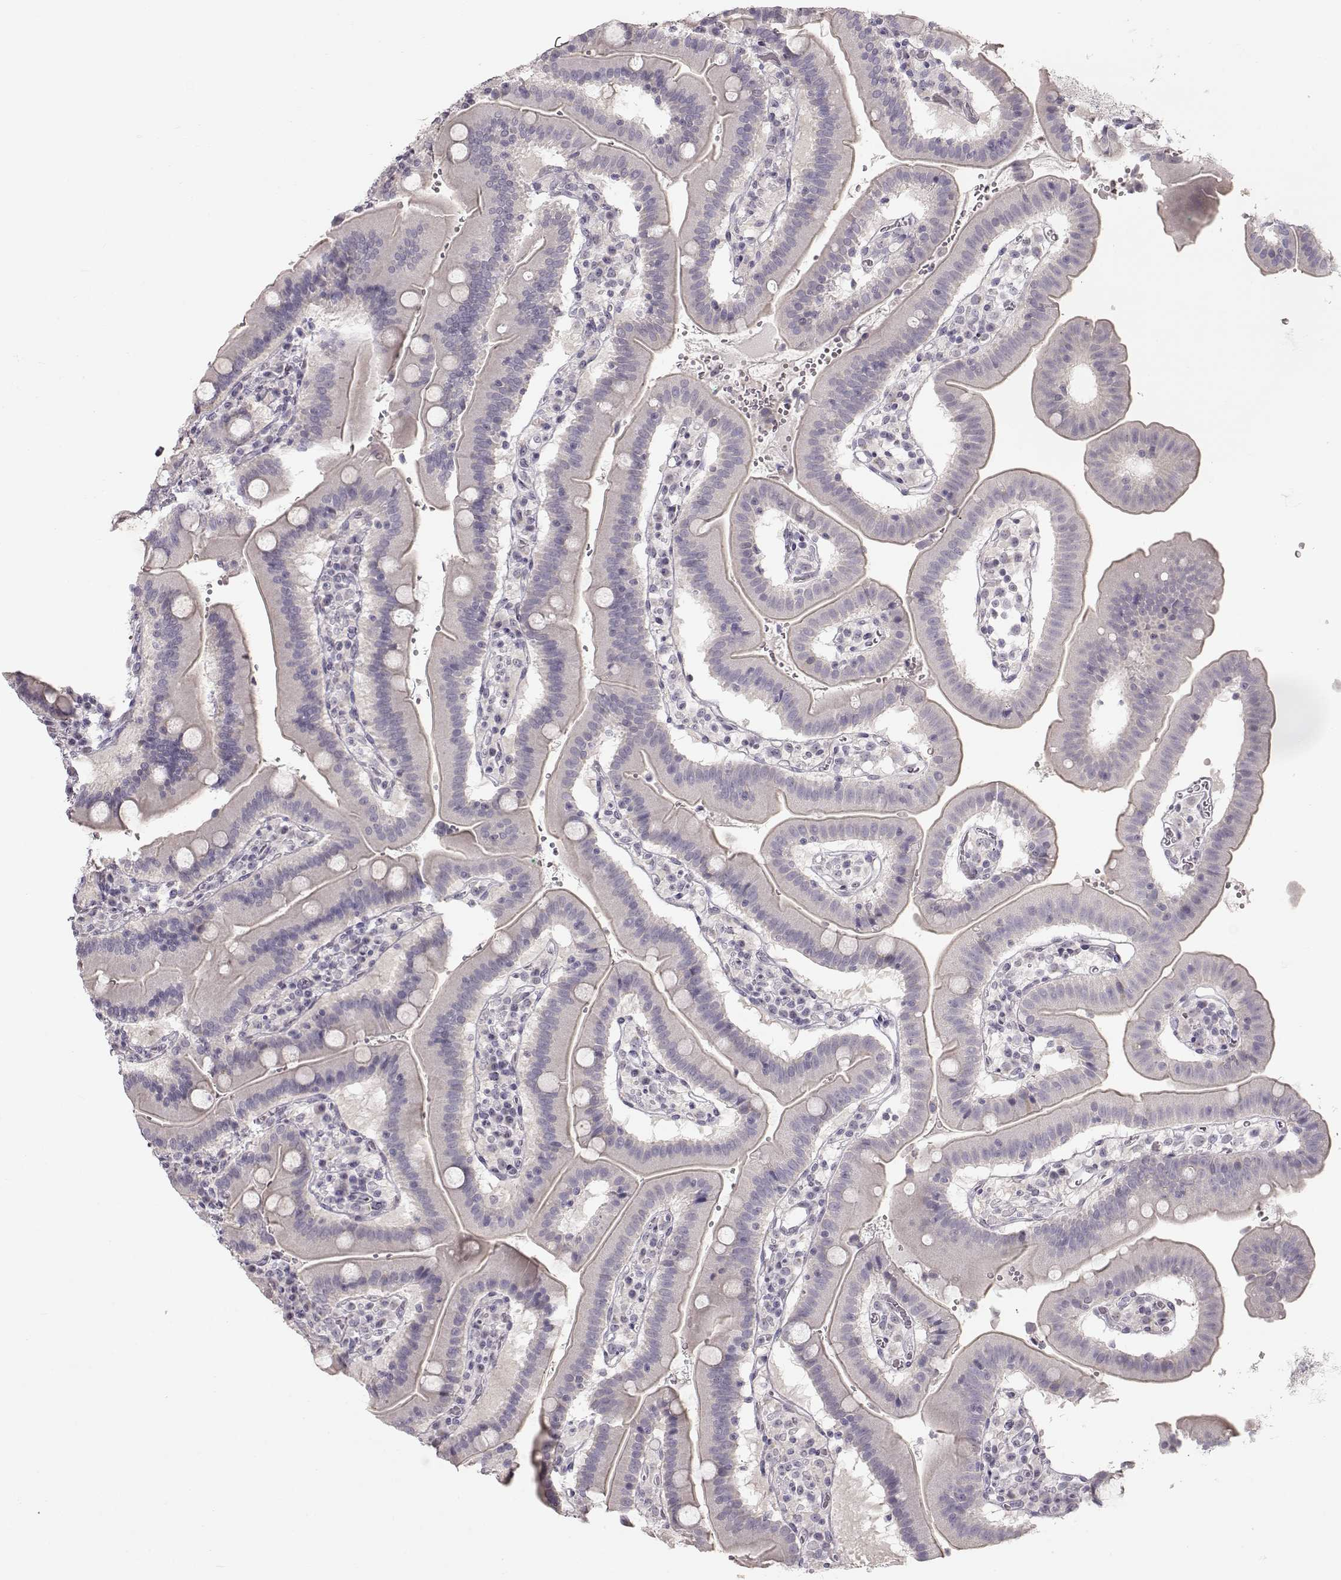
{"staining": {"intensity": "negative", "quantity": "none", "location": "none"}, "tissue": "duodenum", "cell_type": "Glandular cells", "image_type": "normal", "snomed": [{"axis": "morphology", "description": "Normal tissue, NOS"}, {"axis": "topography", "description": "Duodenum"}], "caption": "Immunohistochemistry micrograph of unremarkable duodenum: human duodenum stained with DAB displays no significant protein positivity in glandular cells.", "gene": "FAM205A", "patient": {"sex": "female", "age": 62}}